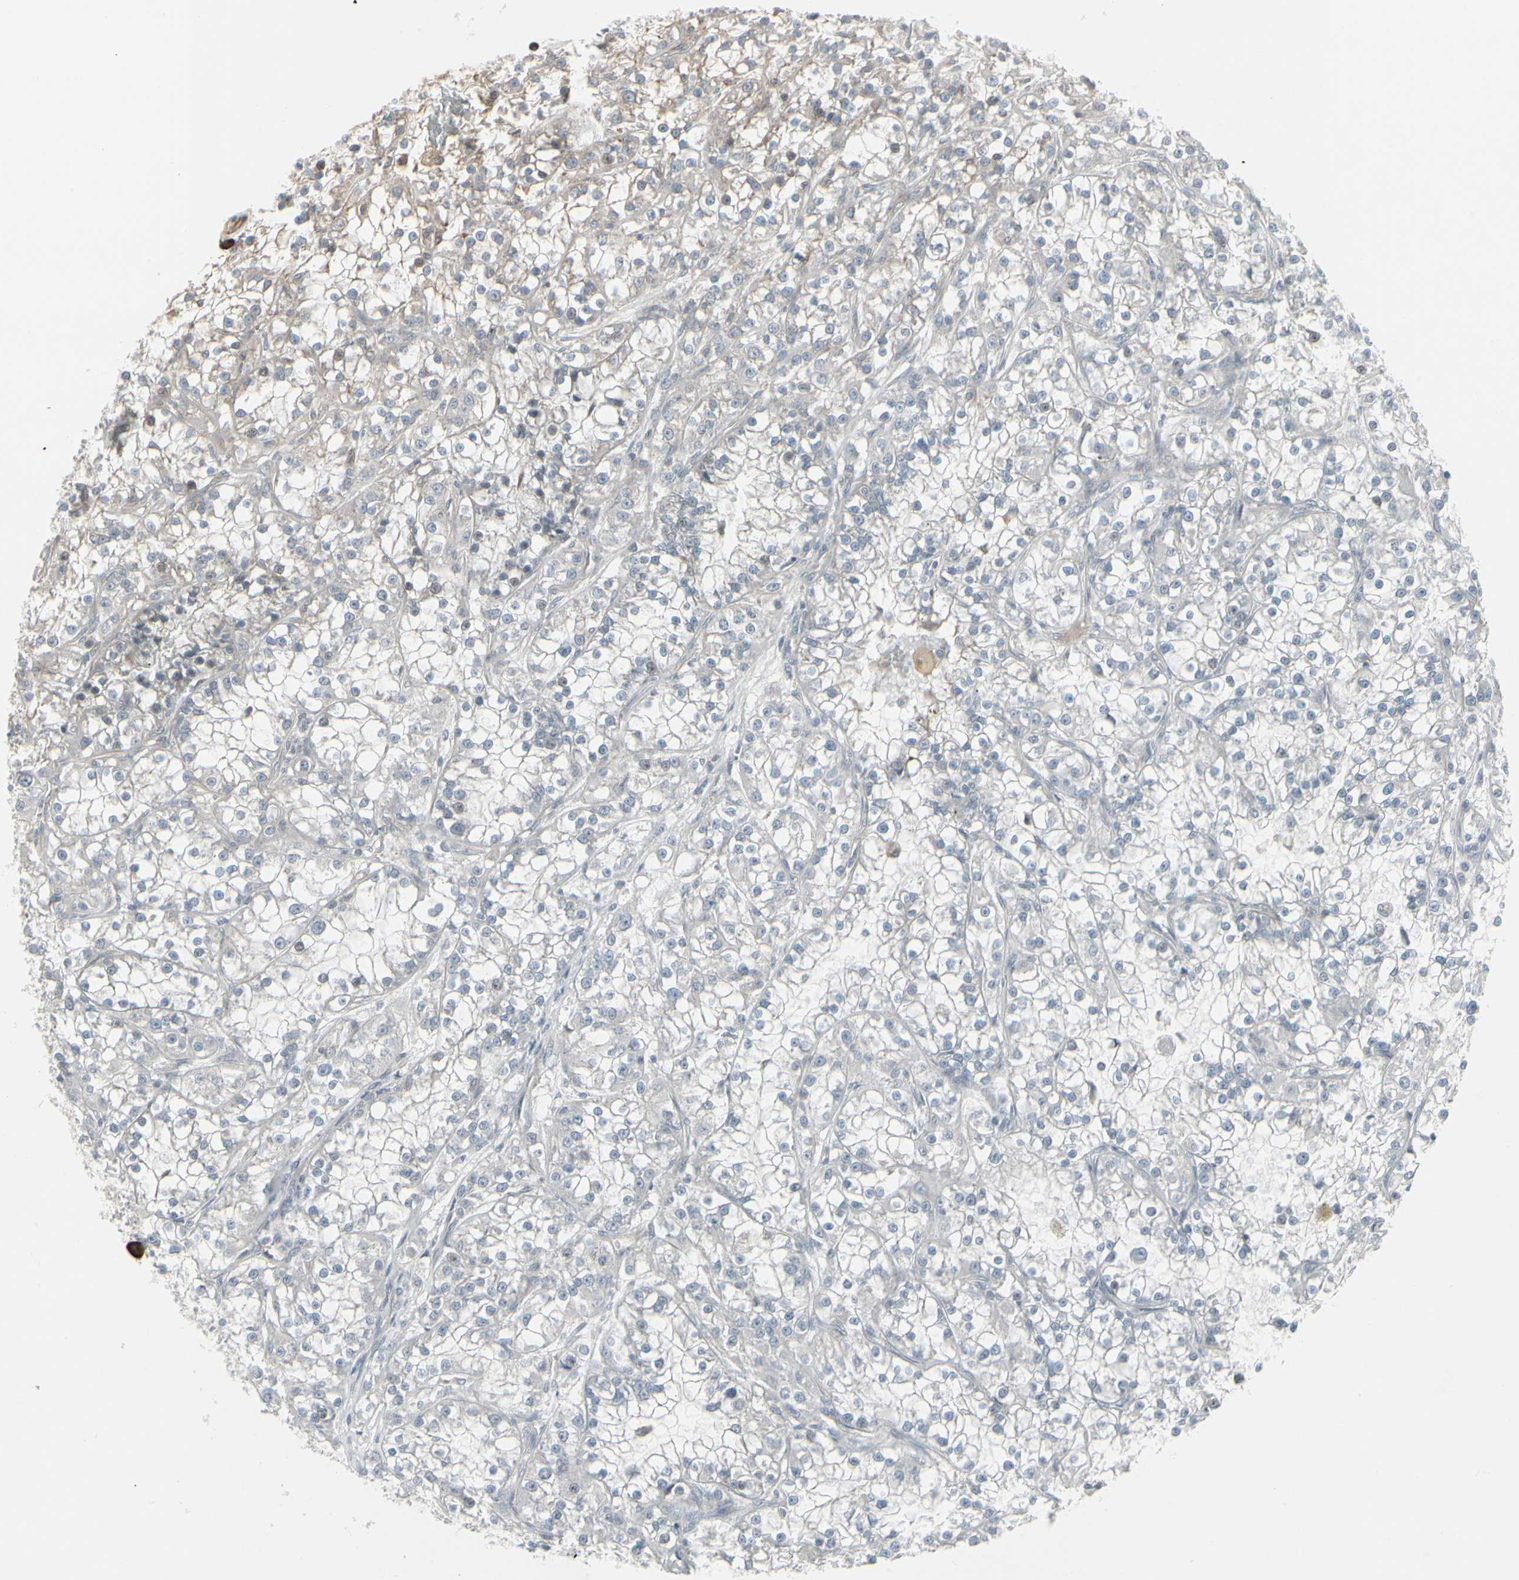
{"staining": {"intensity": "weak", "quantity": "25%-75%", "location": "cytoplasmic/membranous"}, "tissue": "renal cancer", "cell_type": "Tumor cells", "image_type": "cancer", "snomed": [{"axis": "morphology", "description": "Adenocarcinoma, NOS"}, {"axis": "topography", "description": "Kidney"}], "caption": "Weak cytoplasmic/membranous staining is identified in approximately 25%-75% of tumor cells in renal adenocarcinoma.", "gene": "EPS15", "patient": {"sex": "female", "age": 52}}